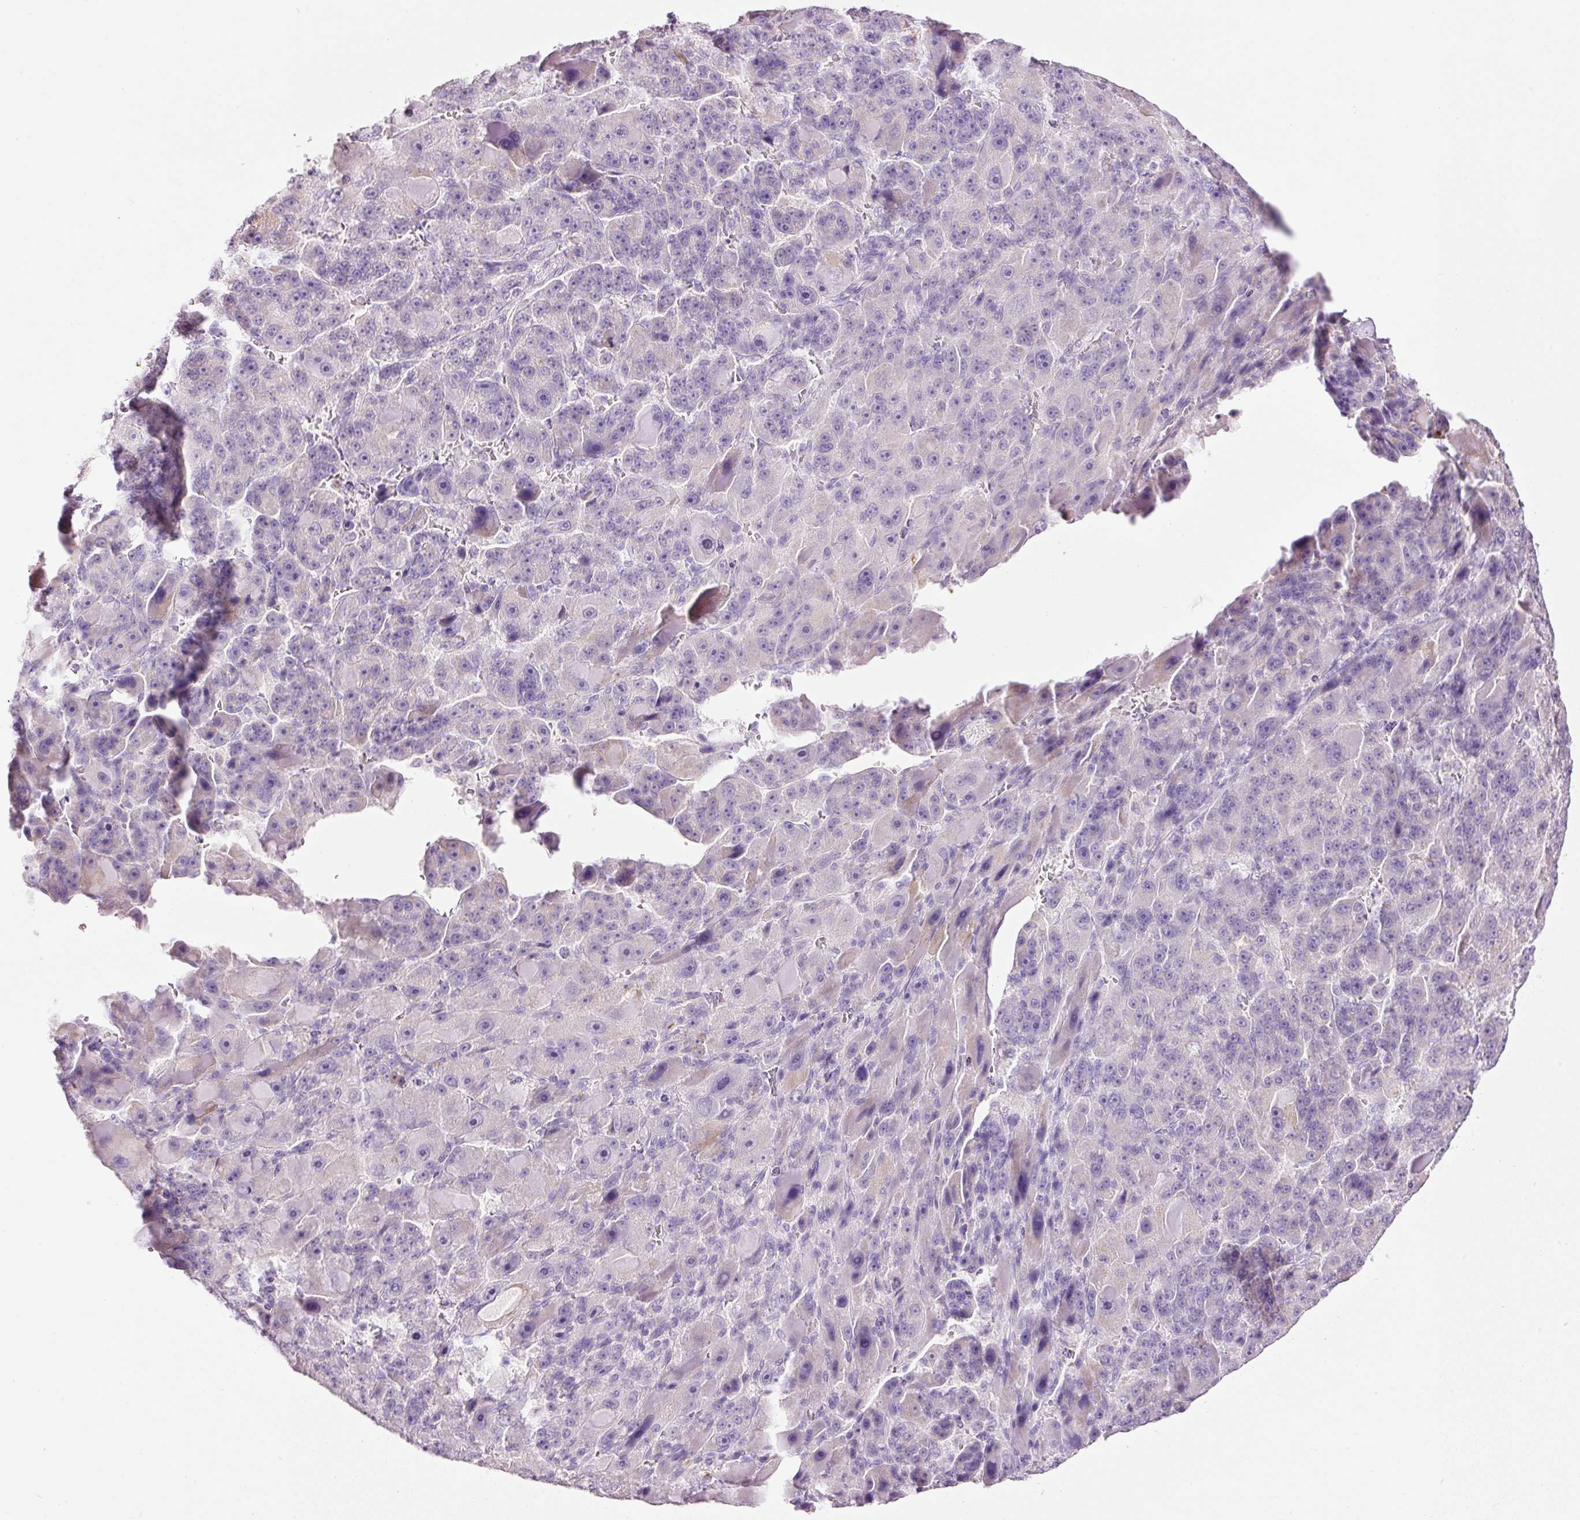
{"staining": {"intensity": "negative", "quantity": "none", "location": "none"}, "tissue": "liver cancer", "cell_type": "Tumor cells", "image_type": "cancer", "snomed": [{"axis": "morphology", "description": "Carcinoma, Hepatocellular, NOS"}, {"axis": "topography", "description": "Liver"}], "caption": "An immunohistochemistry (IHC) histopathology image of liver cancer (hepatocellular carcinoma) is shown. There is no staining in tumor cells of liver cancer (hepatocellular carcinoma). The staining is performed using DAB (3,3'-diaminobenzidine) brown chromogen with nuclei counter-stained in using hematoxylin.", "gene": "CARD16", "patient": {"sex": "male", "age": 76}}